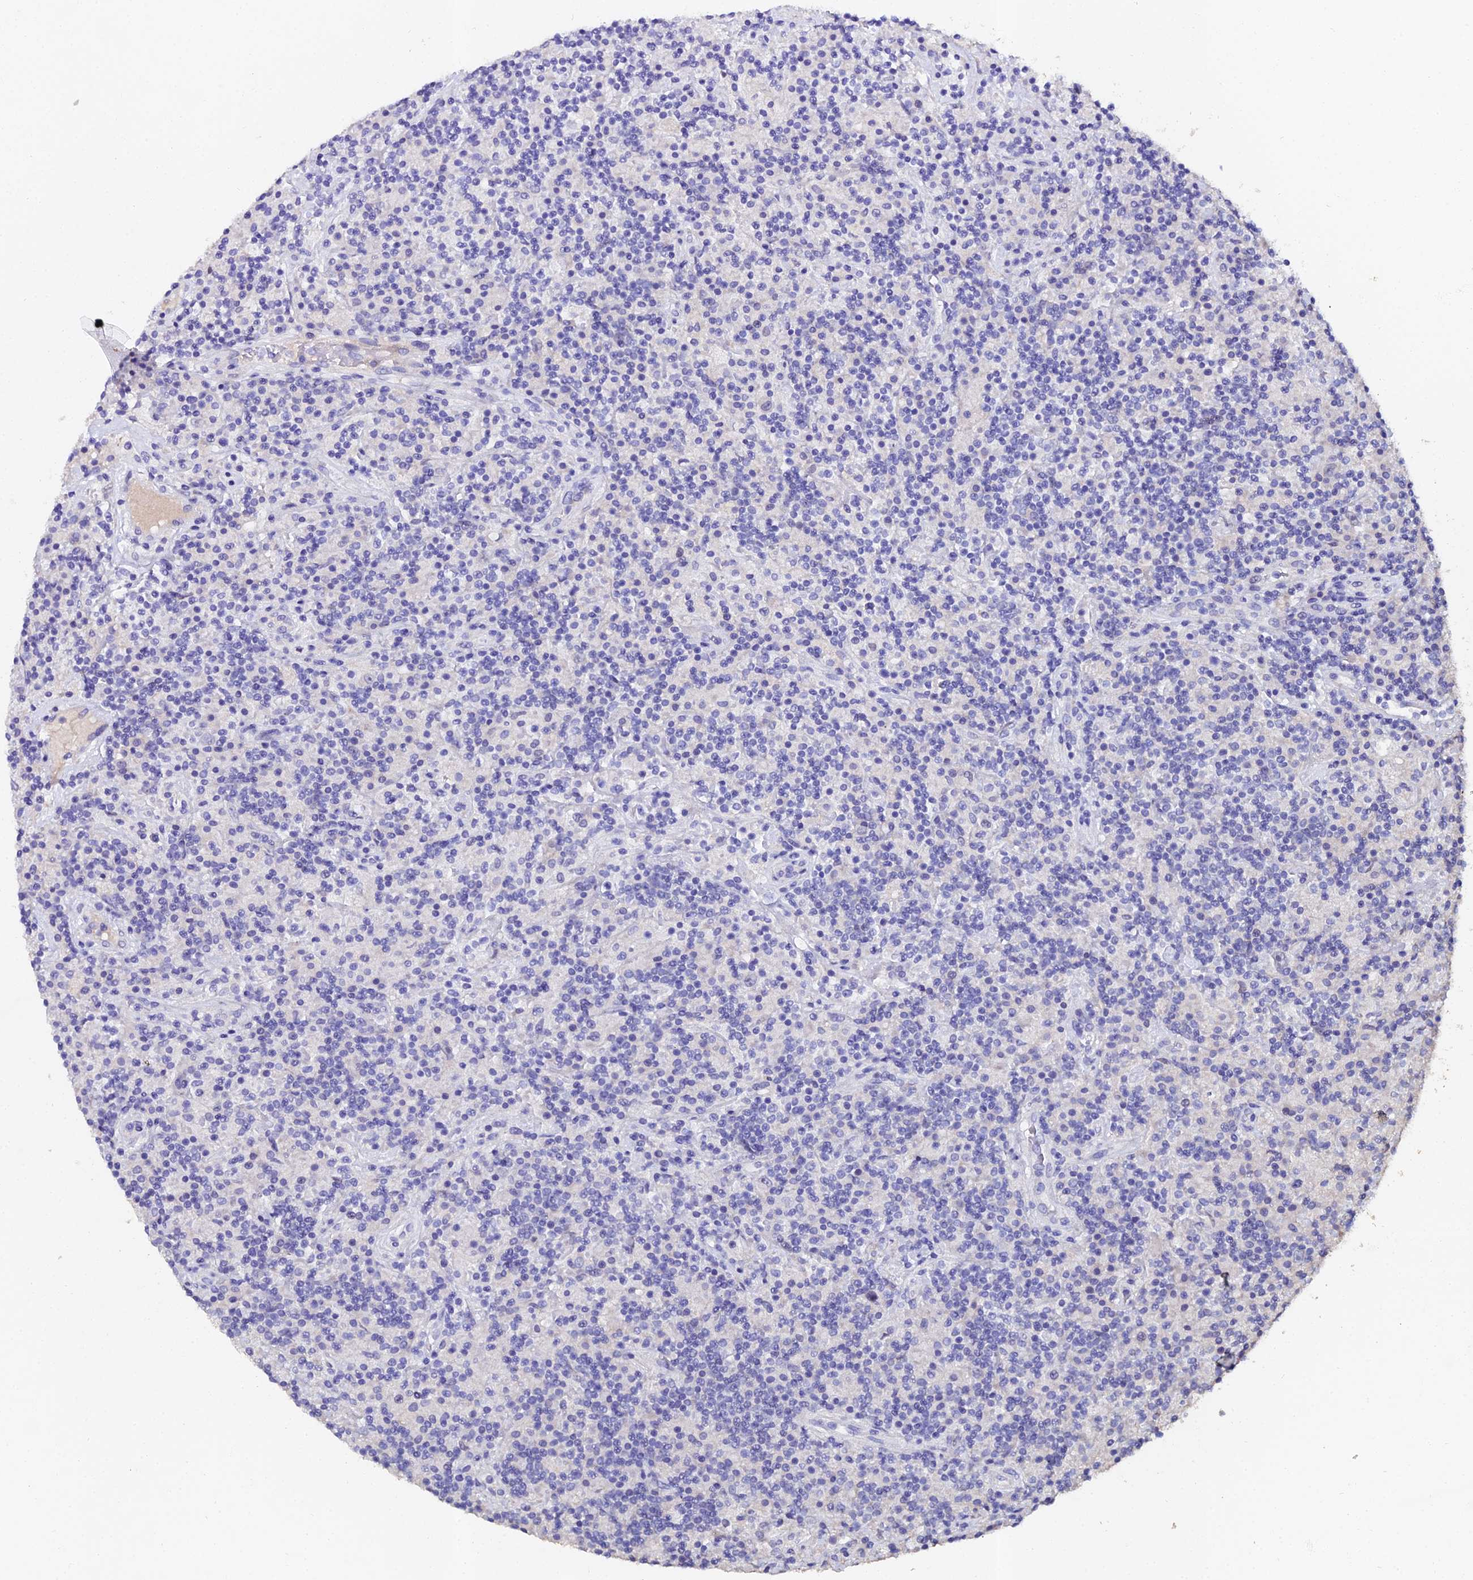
{"staining": {"intensity": "negative", "quantity": "none", "location": "none"}, "tissue": "lymphoma", "cell_type": "Tumor cells", "image_type": "cancer", "snomed": [{"axis": "morphology", "description": "Hodgkin's disease, NOS"}, {"axis": "topography", "description": "Lymph node"}], "caption": "Immunohistochemical staining of Hodgkin's disease demonstrates no significant positivity in tumor cells.", "gene": "ESRRG", "patient": {"sex": "male", "age": 70}}